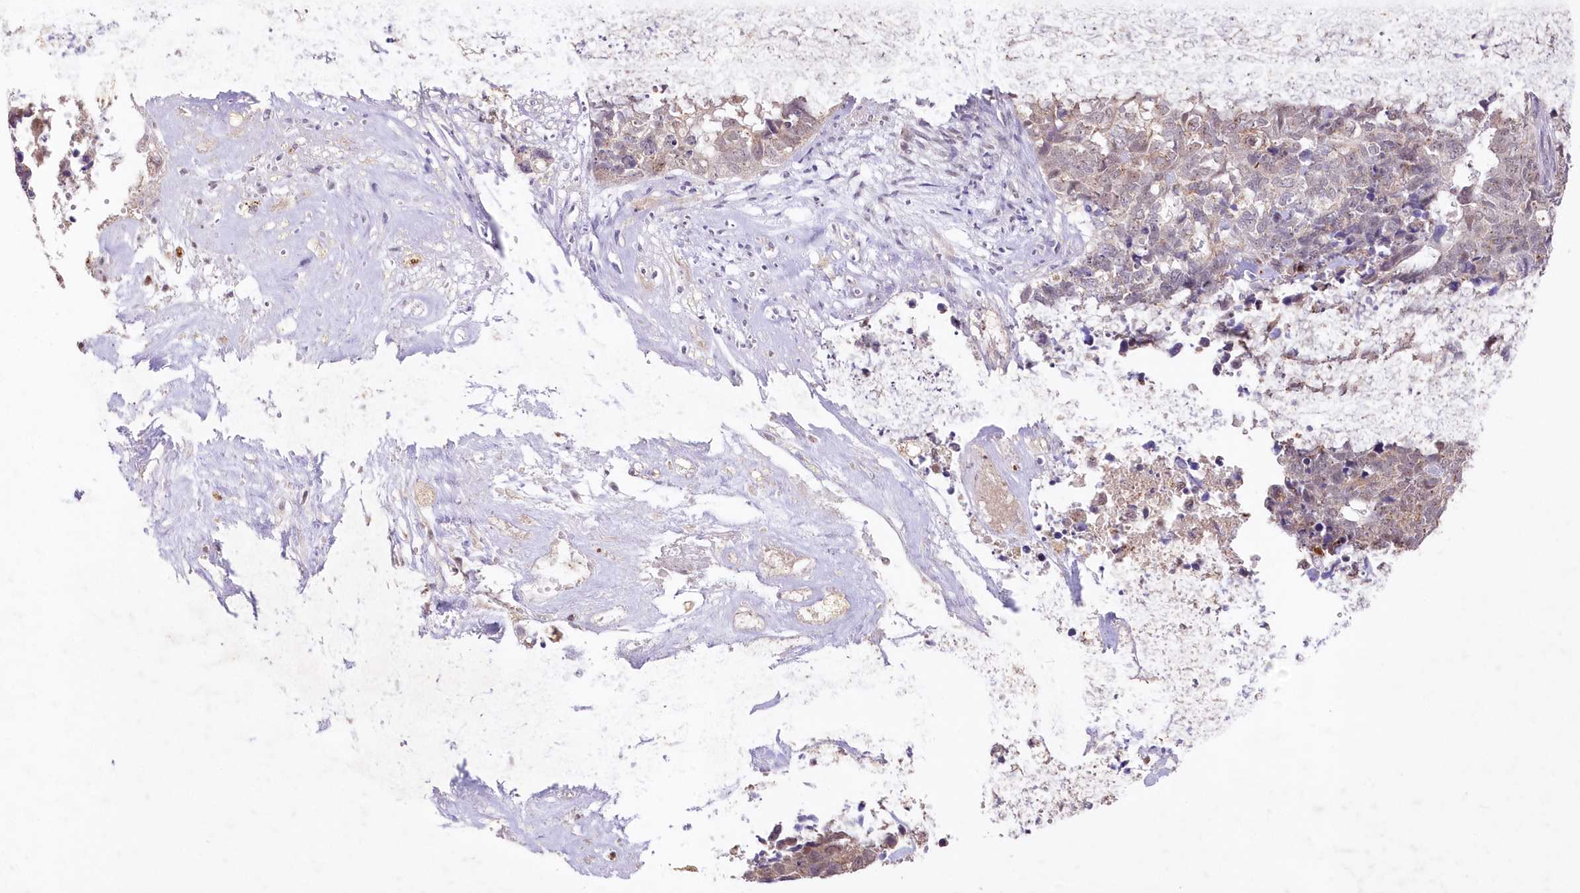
{"staining": {"intensity": "weak", "quantity": "<25%", "location": "cytoplasmic/membranous,nuclear"}, "tissue": "cervical cancer", "cell_type": "Tumor cells", "image_type": "cancer", "snomed": [{"axis": "morphology", "description": "Squamous cell carcinoma, NOS"}, {"axis": "topography", "description": "Cervix"}], "caption": "This is a image of immunohistochemistry (IHC) staining of cervical cancer (squamous cell carcinoma), which shows no expression in tumor cells.", "gene": "RBM27", "patient": {"sex": "female", "age": 63}}